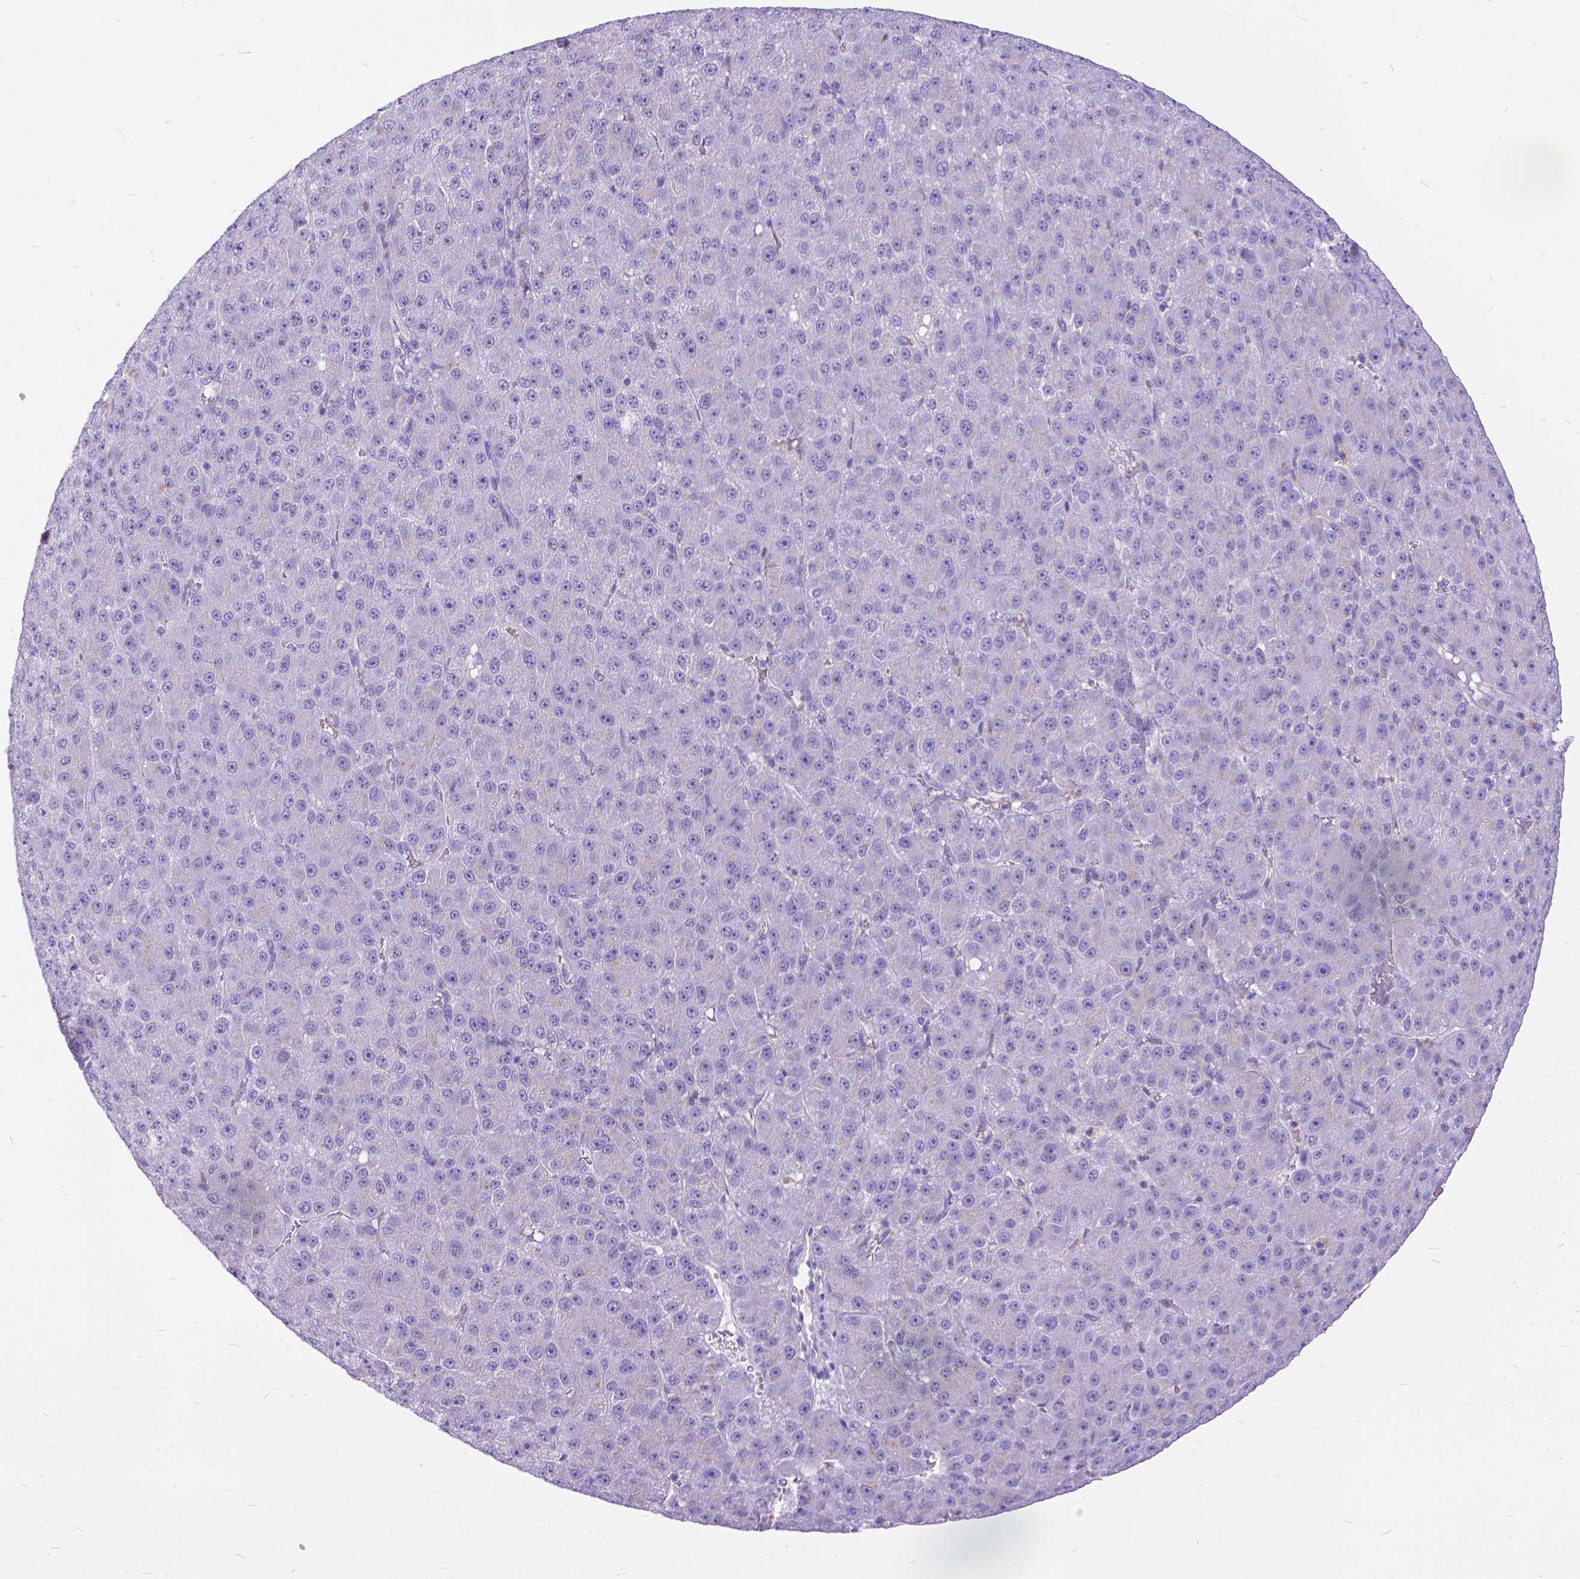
{"staining": {"intensity": "negative", "quantity": "none", "location": "none"}, "tissue": "liver cancer", "cell_type": "Tumor cells", "image_type": "cancer", "snomed": [{"axis": "morphology", "description": "Carcinoma, Hepatocellular, NOS"}, {"axis": "topography", "description": "Liver"}], "caption": "An immunohistochemistry (IHC) photomicrograph of liver cancer (hepatocellular carcinoma) is shown. There is no staining in tumor cells of liver cancer (hepatocellular carcinoma).", "gene": "TMEM169", "patient": {"sex": "male", "age": 67}}